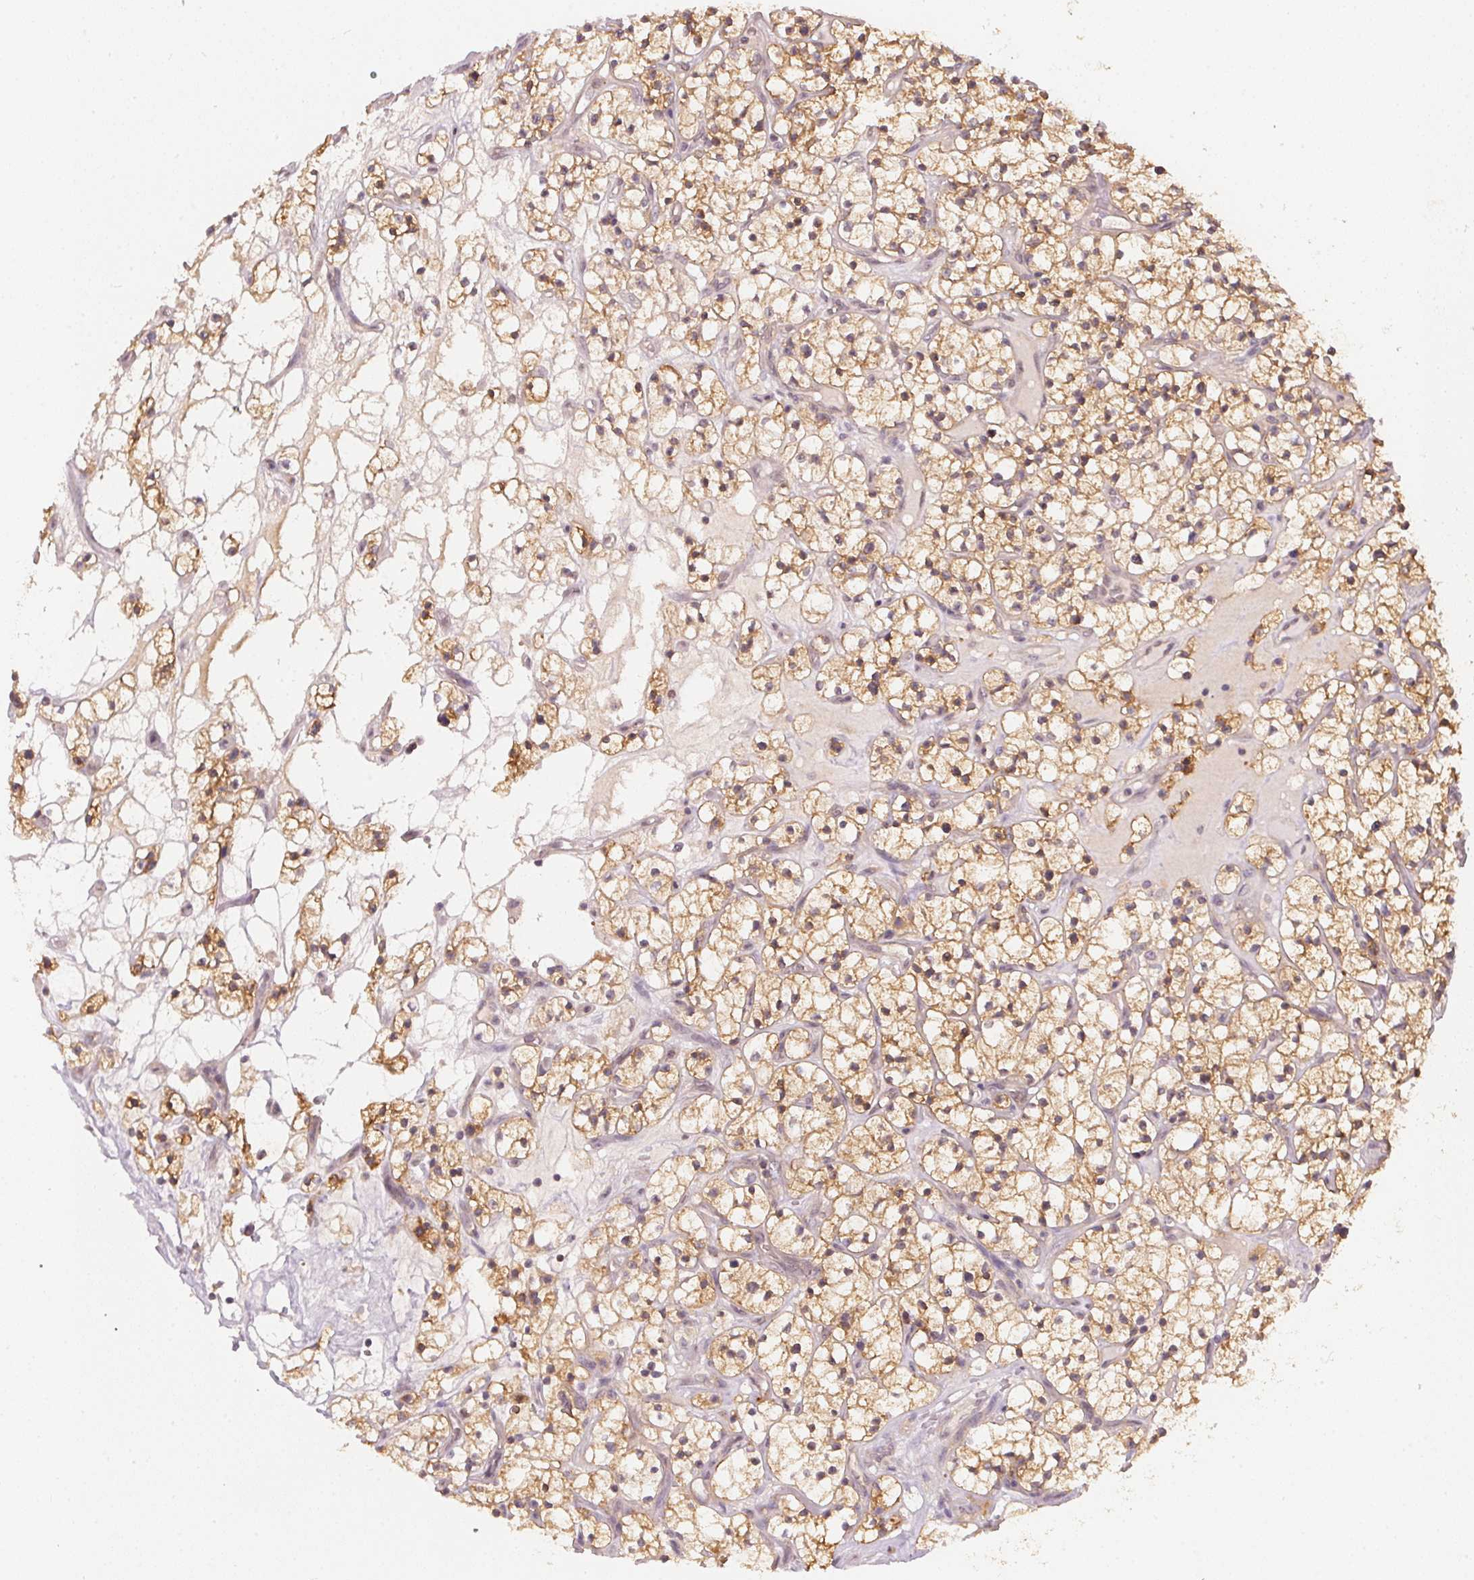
{"staining": {"intensity": "moderate", "quantity": ">75%", "location": "cytoplasmic/membranous"}, "tissue": "renal cancer", "cell_type": "Tumor cells", "image_type": "cancer", "snomed": [{"axis": "morphology", "description": "Adenocarcinoma, NOS"}, {"axis": "topography", "description": "Kidney"}], "caption": "Tumor cells show medium levels of moderate cytoplasmic/membranous positivity in approximately >75% of cells in renal cancer. (DAB IHC with brightfield microscopy, high magnification).", "gene": "BLMH", "patient": {"sex": "female", "age": 64}}